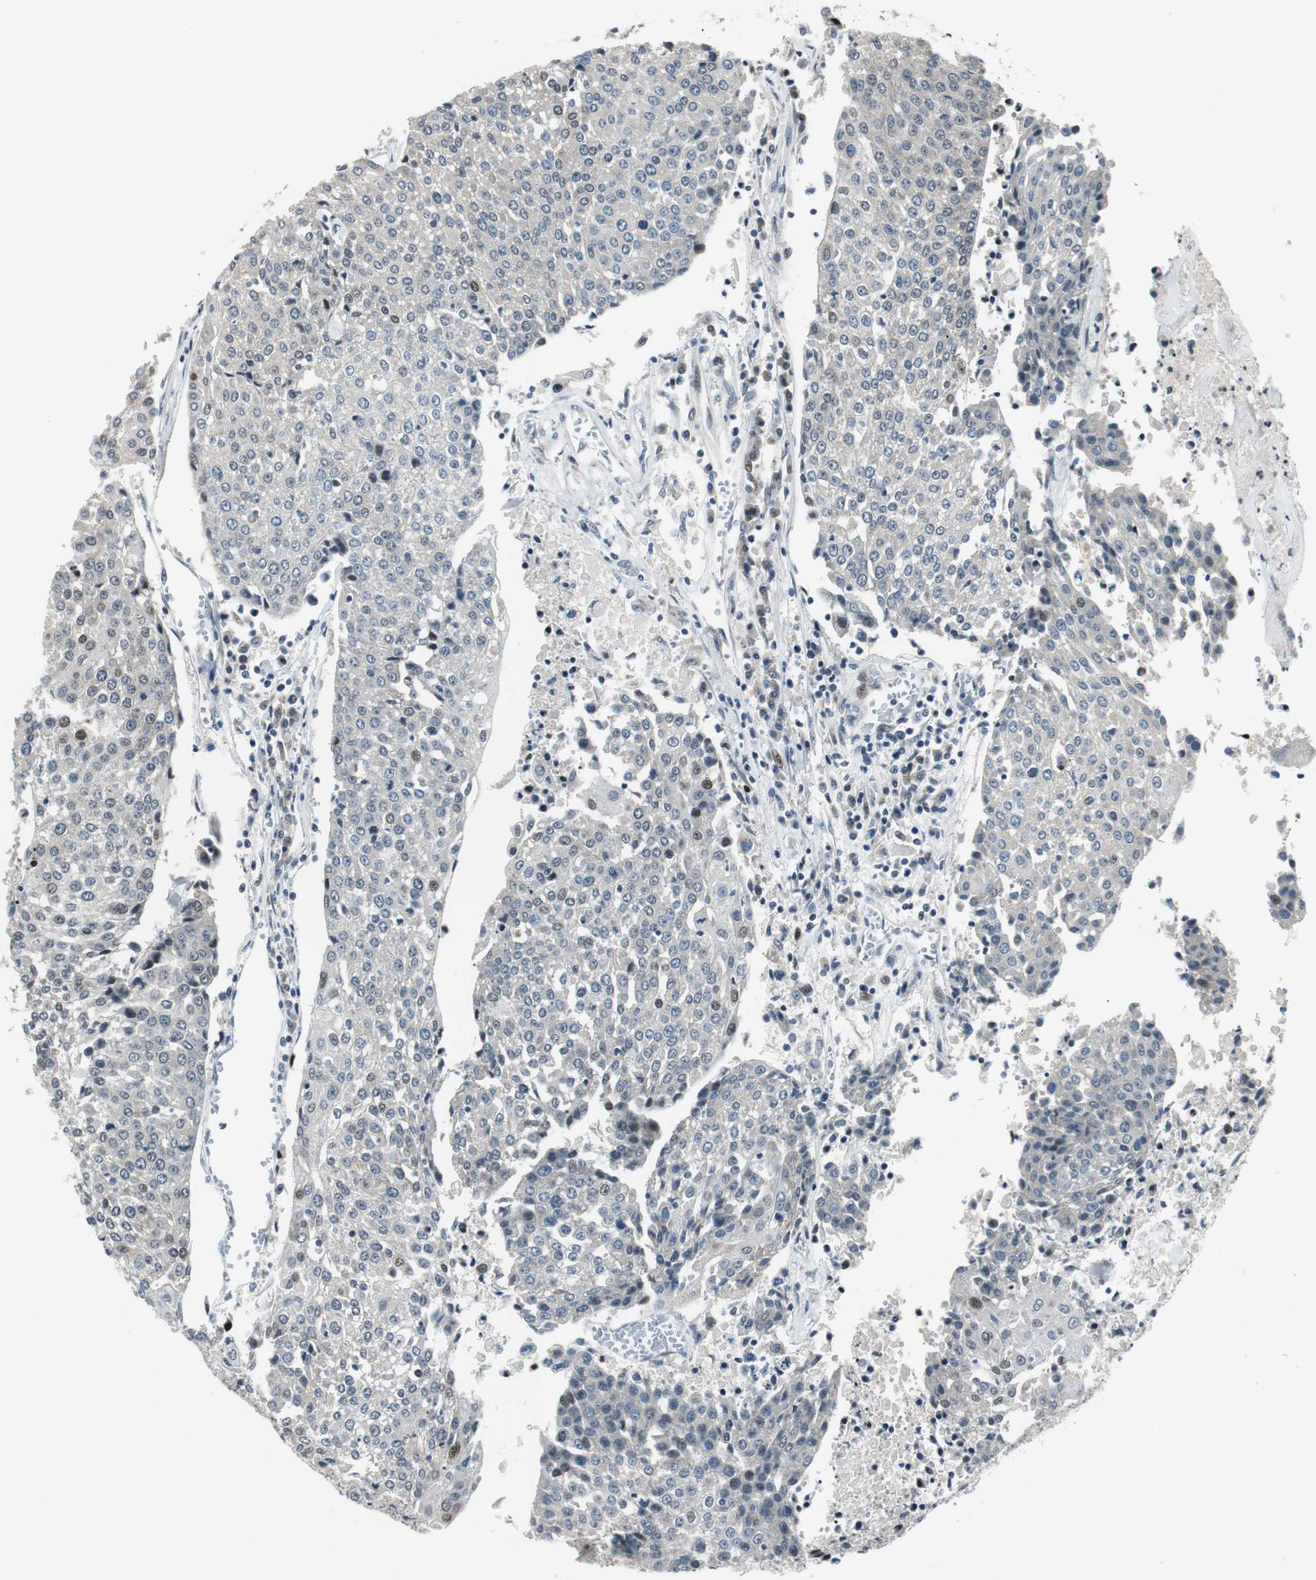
{"staining": {"intensity": "moderate", "quantity": "<25%", "location": "nuclear"}, "tissue": "urothelial cancer", "cell_type": "Tumor cells", "image_type": "cancer", "snomed": [{"axis": "morphology", "description": "Urothelial carcinoma, High grade"}, {"axis": "topography", "description": "Urinary bladder"}], "caption": "A high-resolution micrograph shows immunohistochemistry staining of urothelial cancer, which demonstrates moderate nuclear positivity in approximately <25% of tumor cells.", "gene": "AJUBA", "patient": {"sex": "female", "age": 85}}